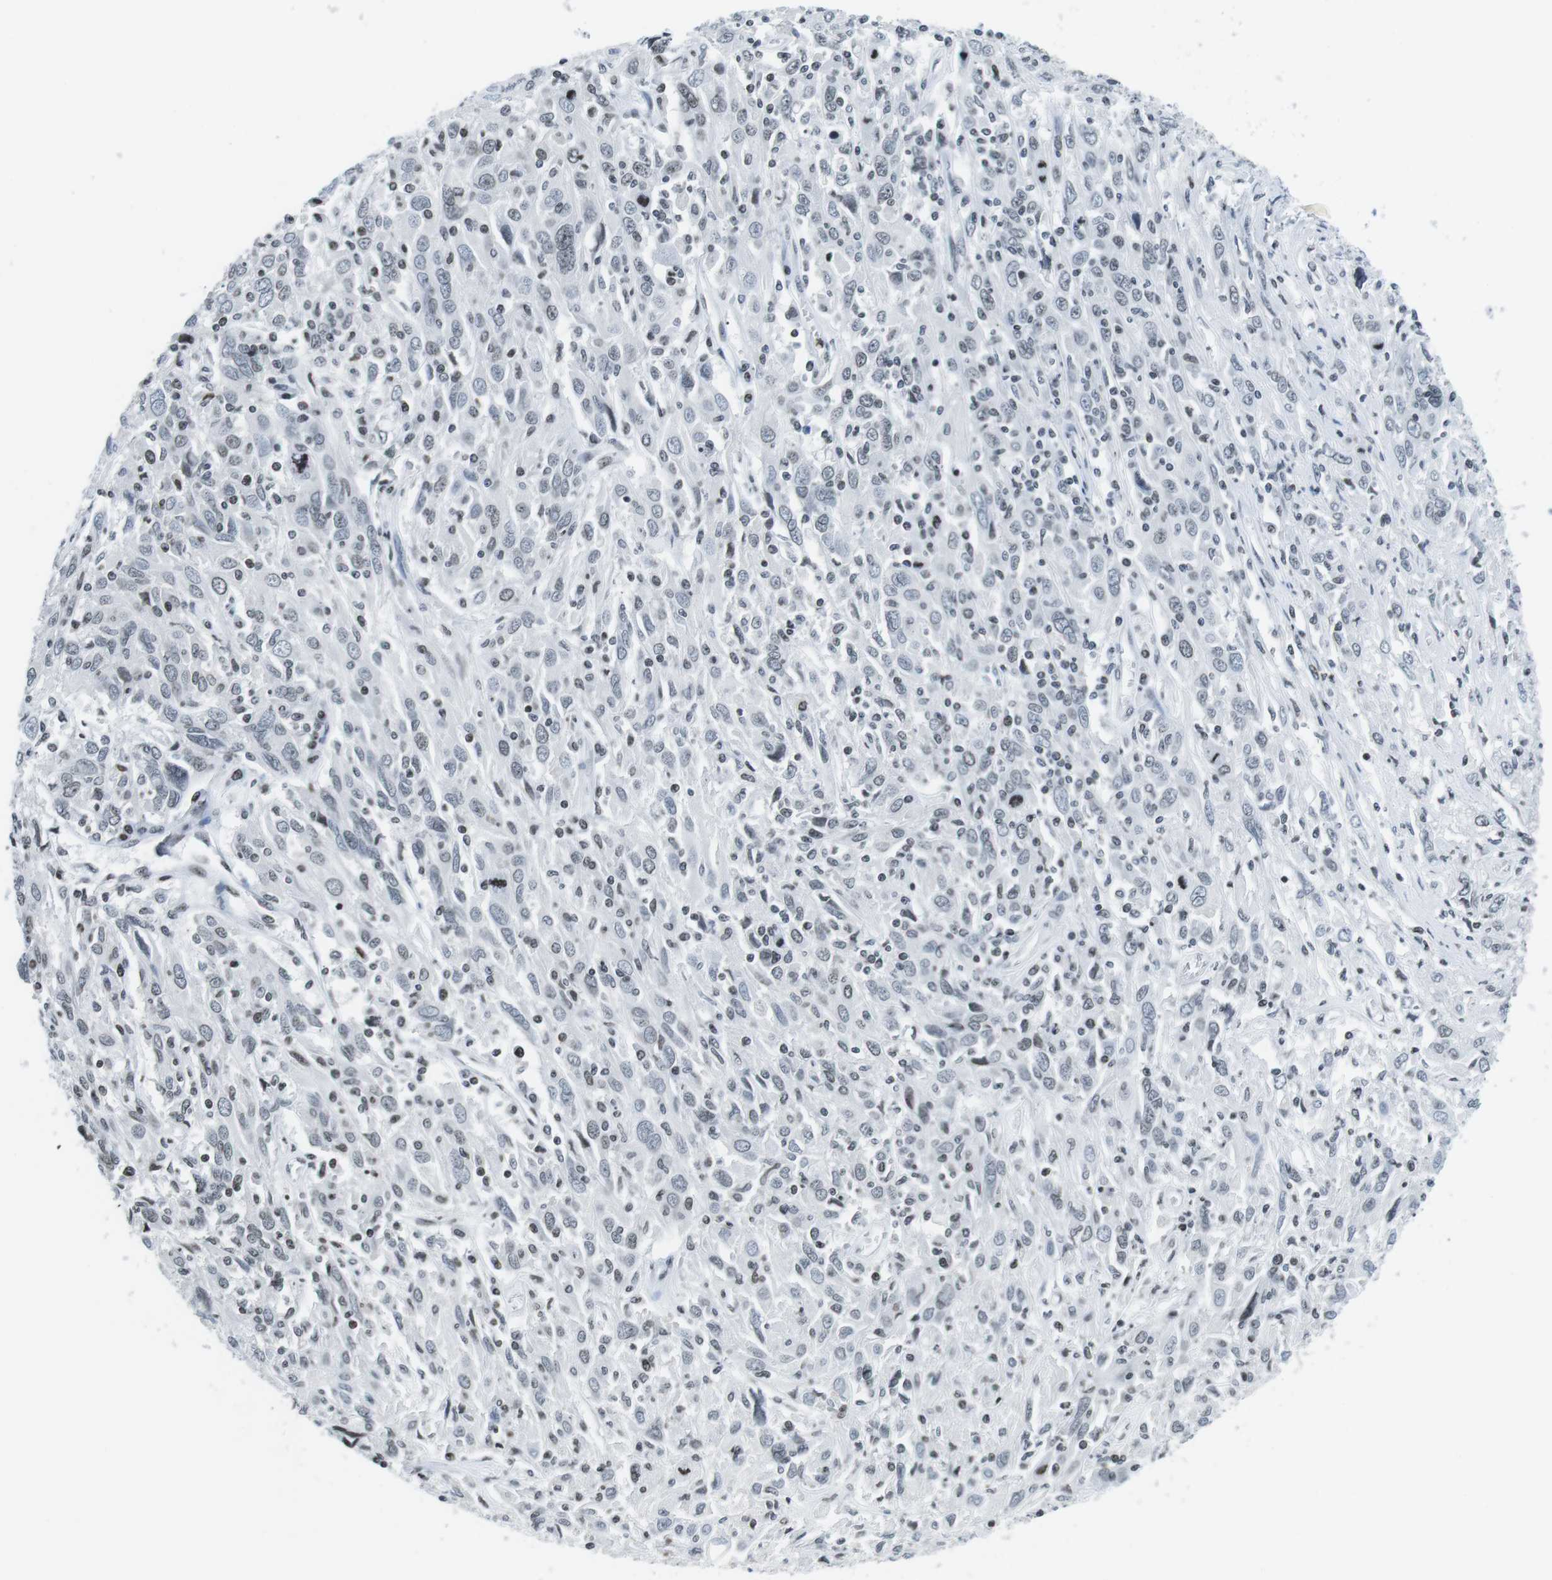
{"staining": {"intensity": "weak", "quantity": "<25%", "location": "nuclear"}, "tissue": "cervical cancer", "cell_type": "Tumor cells", "image_type": "cancer", "snomed": [{"axis": "morphology", "description": "Squamous cell carcinoma, NOS"}, {"axis": "topography", "description": "Cervix"}], "caption": "DAB immunohistochemical staining of human squamous cell carcinoma (cervical) shows no significant positivity in tumor cells.", "gene": "E2F2", "patient": {"sex": "female", "age": 46}}